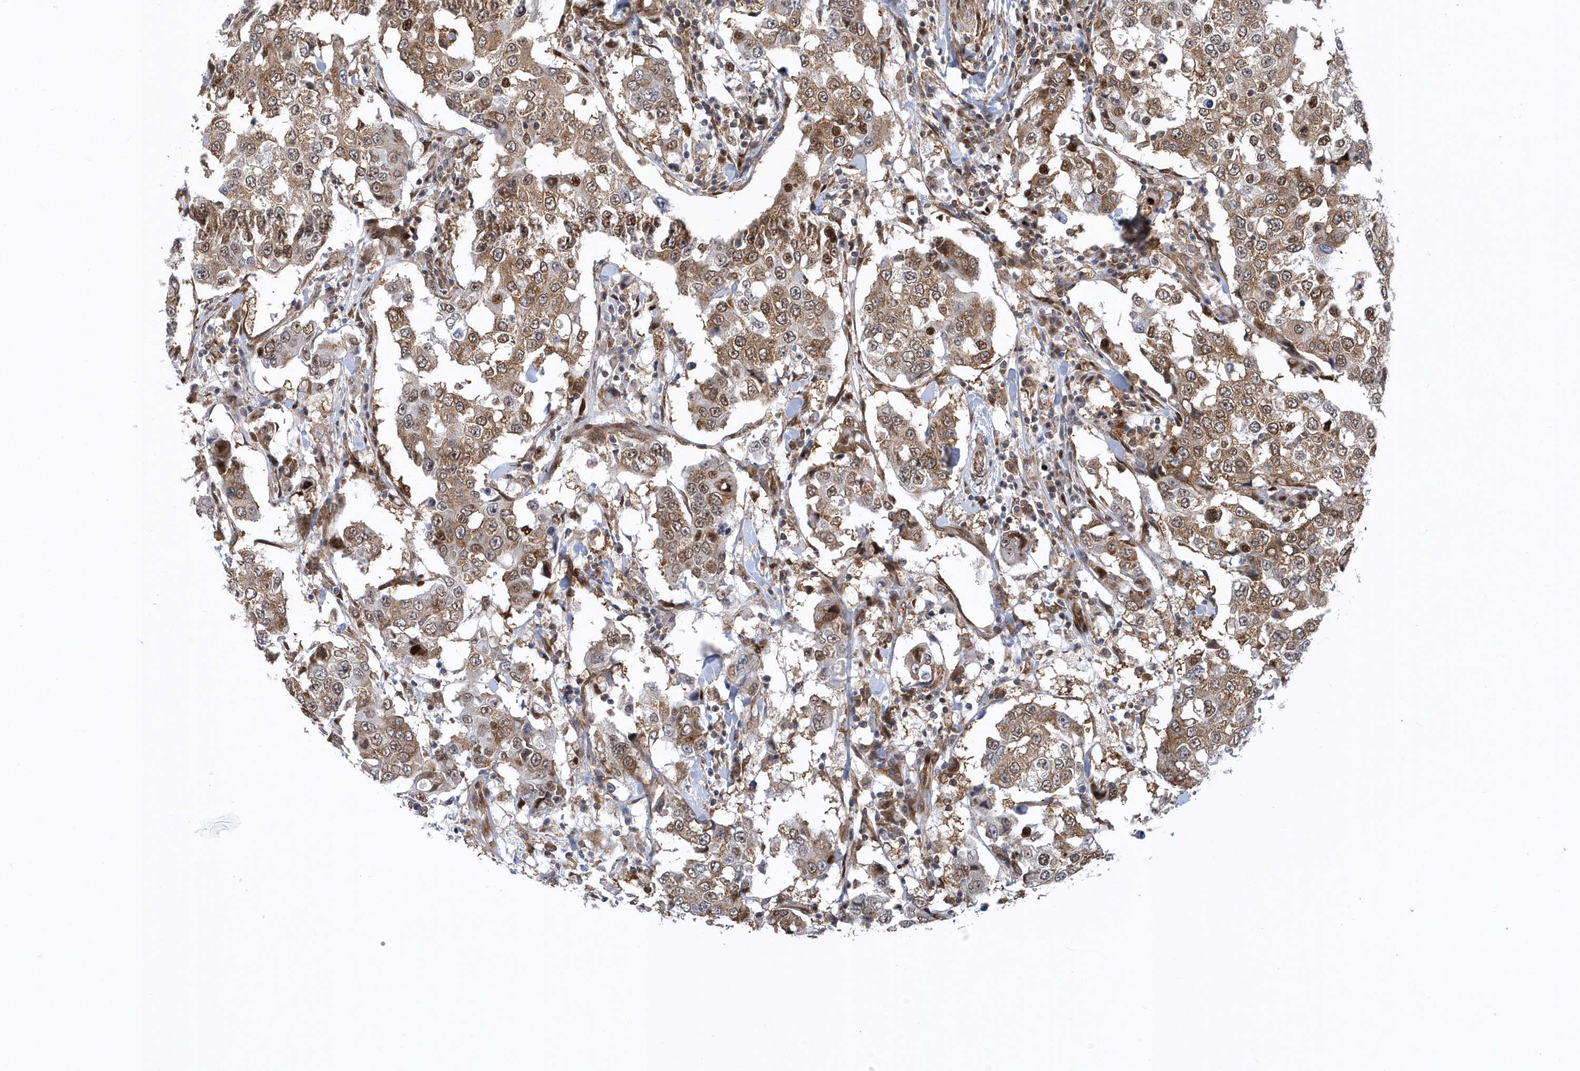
{"staining": {"intensity": "moderate", "quantity": ">75%", "location": "cytoplasmic/membranous,nuclear"}, "tissue": "breast cancer", "cell_type": "Tumor cells", "image_type": "cancer", "snomed": [{"axis": "morphology", "description": "Duct carcinoma"}, {"axis": "topography", "description": "Breast"}], "caption": "Breast cancer stained with immunohistochemistry displays moderate cytoplasmic/membranous and nuclear positivity in about >75% of tumor cells.", "gene": "PHF1", "patient": {"sex": "female", "age": 27}}